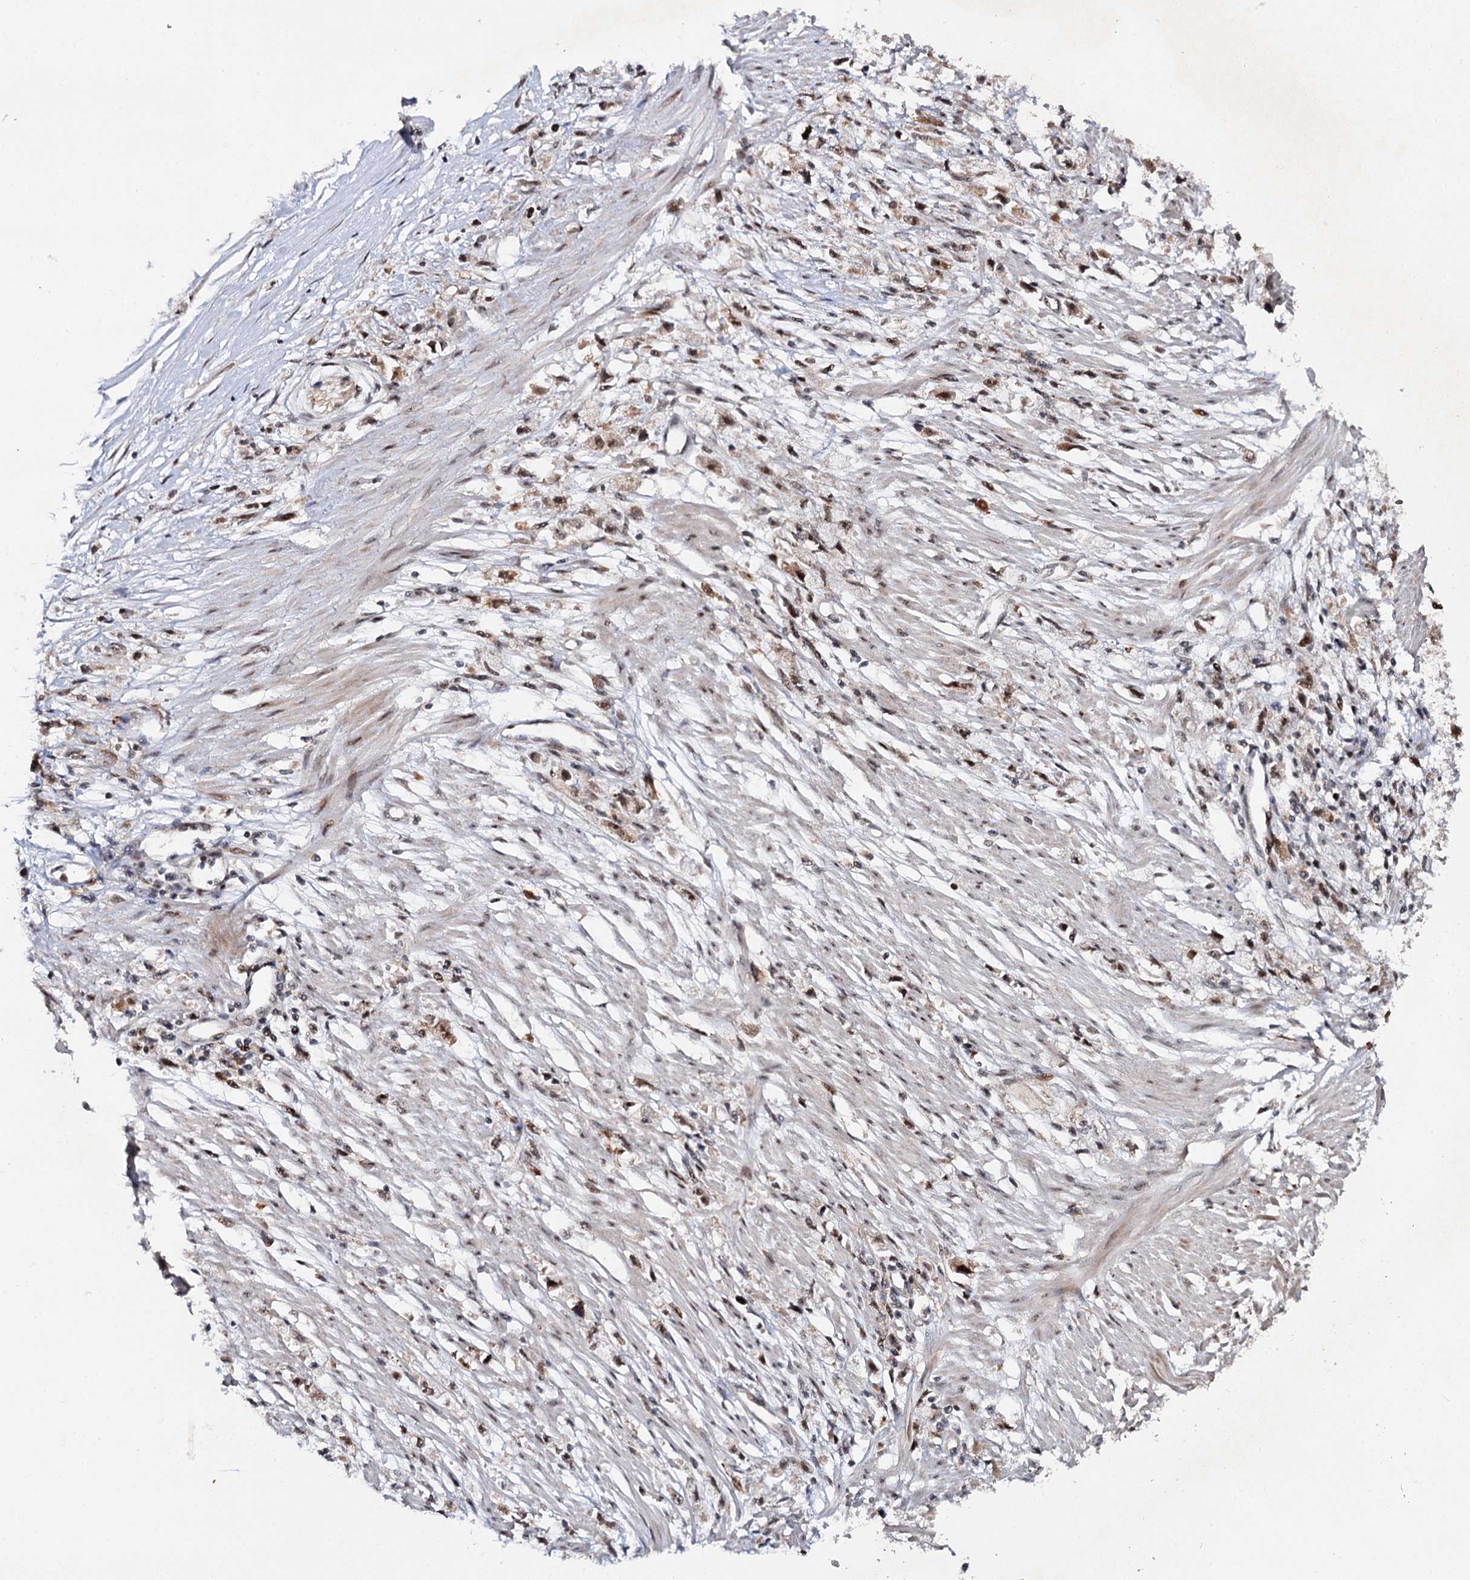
{"staining": {"intensity": "moderate", "quantity": ">75%", "location": "nuclear"}, "tissue": "stomach cancer", "cell_type": "Tumor cells", "image_type": "cancer", "snomed": [{"axis": "morphology", "description": "Adenocarcinoma, NOS"}, {"axis": "topography", "description": "Stomach"}], "caption": "The photomicrograph reveals a brown stain indicating the presence of a protein in the nuclear of tumor cells in adenocarcinoma (stomach).", "gene": "BUD13", "patient": {"sex": "female", "age": 59}}